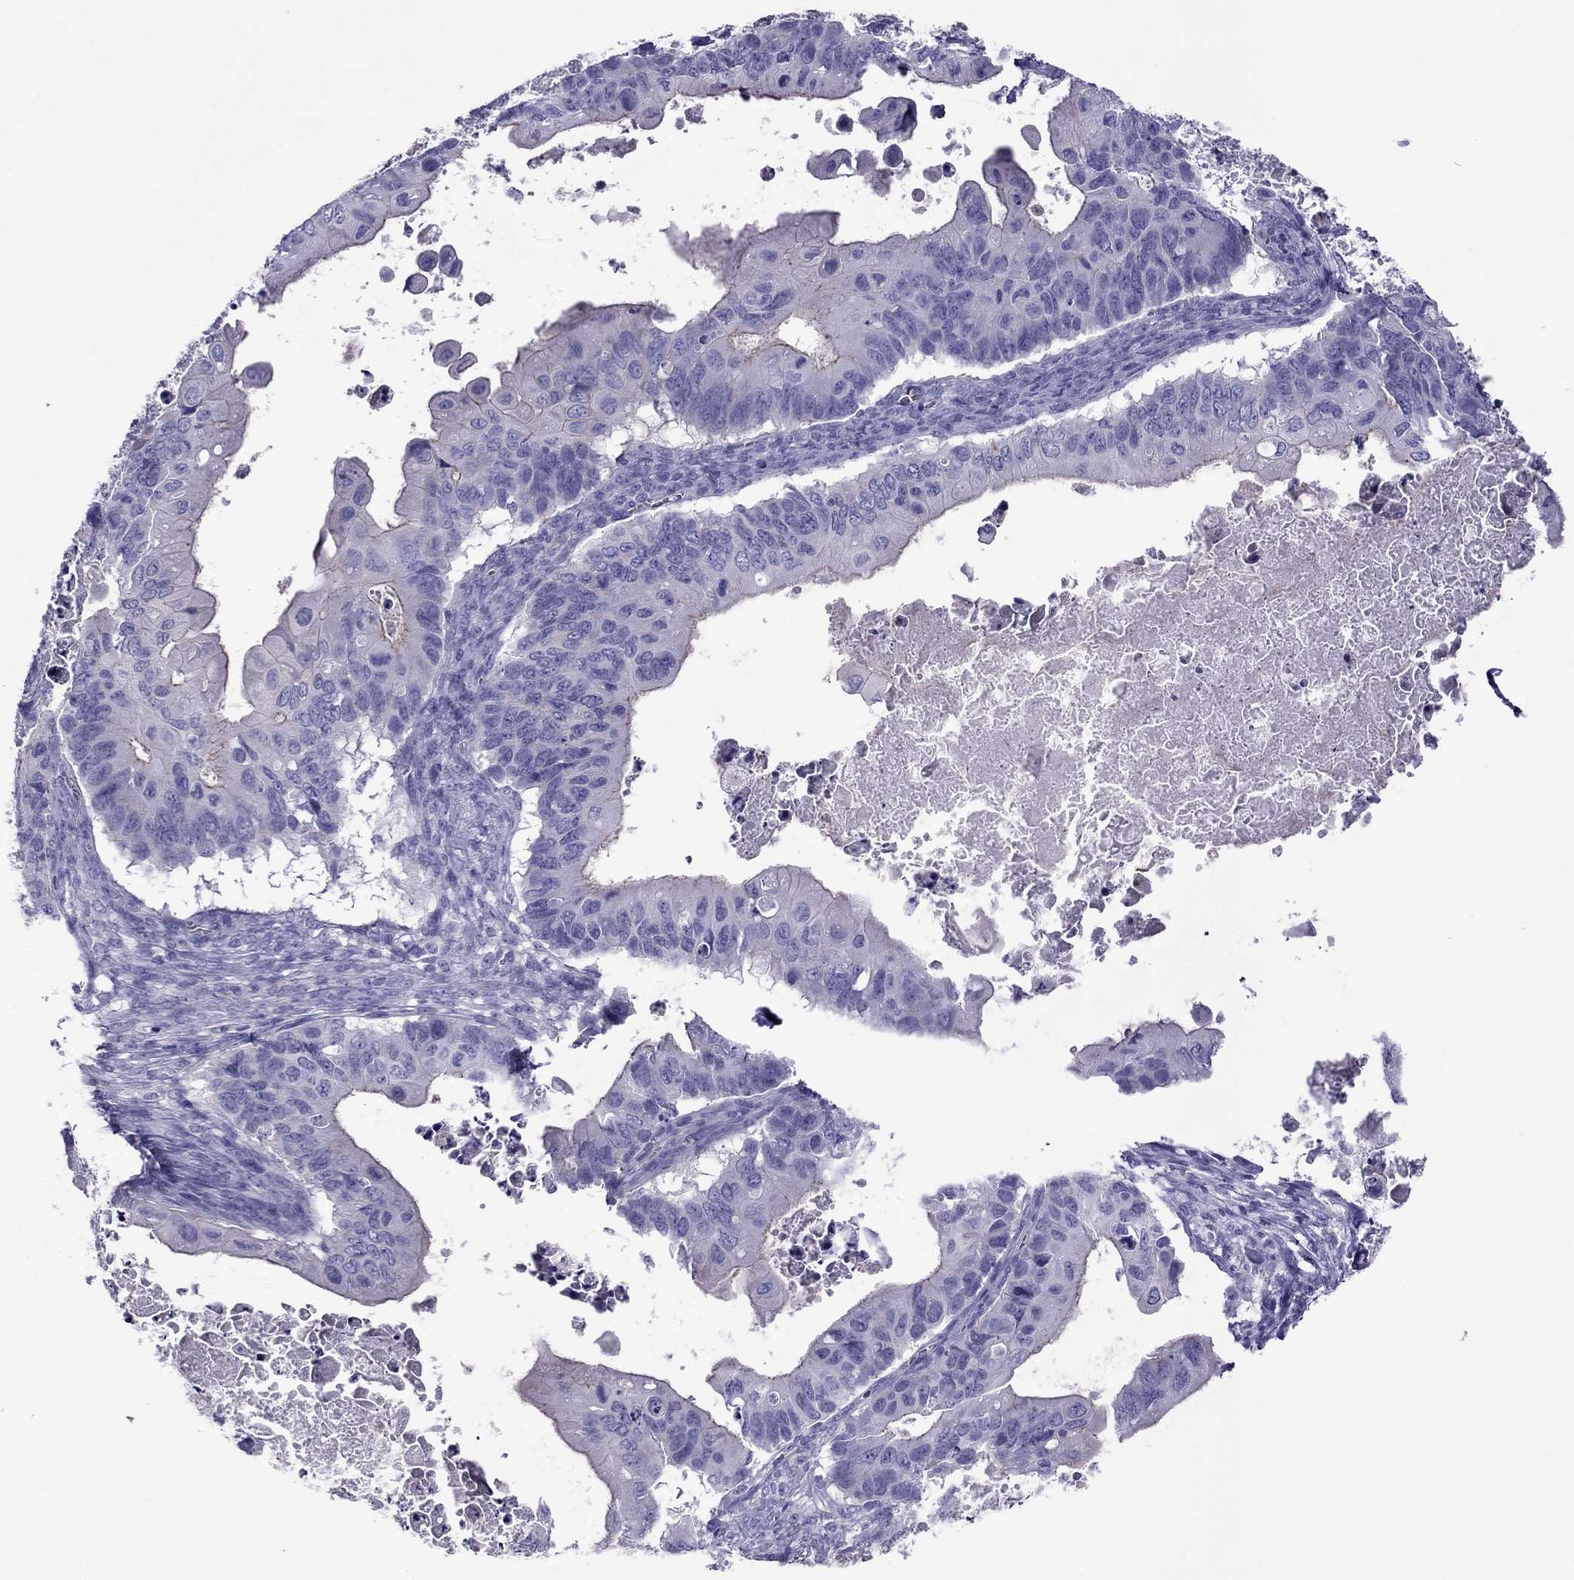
{"staining": {"intensity": "strong", "quantity": "<25%", "location": "cytoplasmic/membranous"}, "tissue": "ovarian cancer", "cell_type": "Tumor cells", "image_type": "cancer", "snomed": [{"axis": "morphology", "description": "Cystadenocarcinoma, mucinous, NOS"}, {"axis": "topography", "description": "Ovary"}], "caption": "A high-resolution image shows immunohistochemistry (IHC) staining of ovarian cancer, which displays strong cytoplasmic/membranous expression in approximately <25% of tumor cells. Immunohistochemistry (ihc) stains the protein in brown and the nuclei are stained blue.", "gene": "MYL11", "patient": {"sex": "female", "age": 64}}